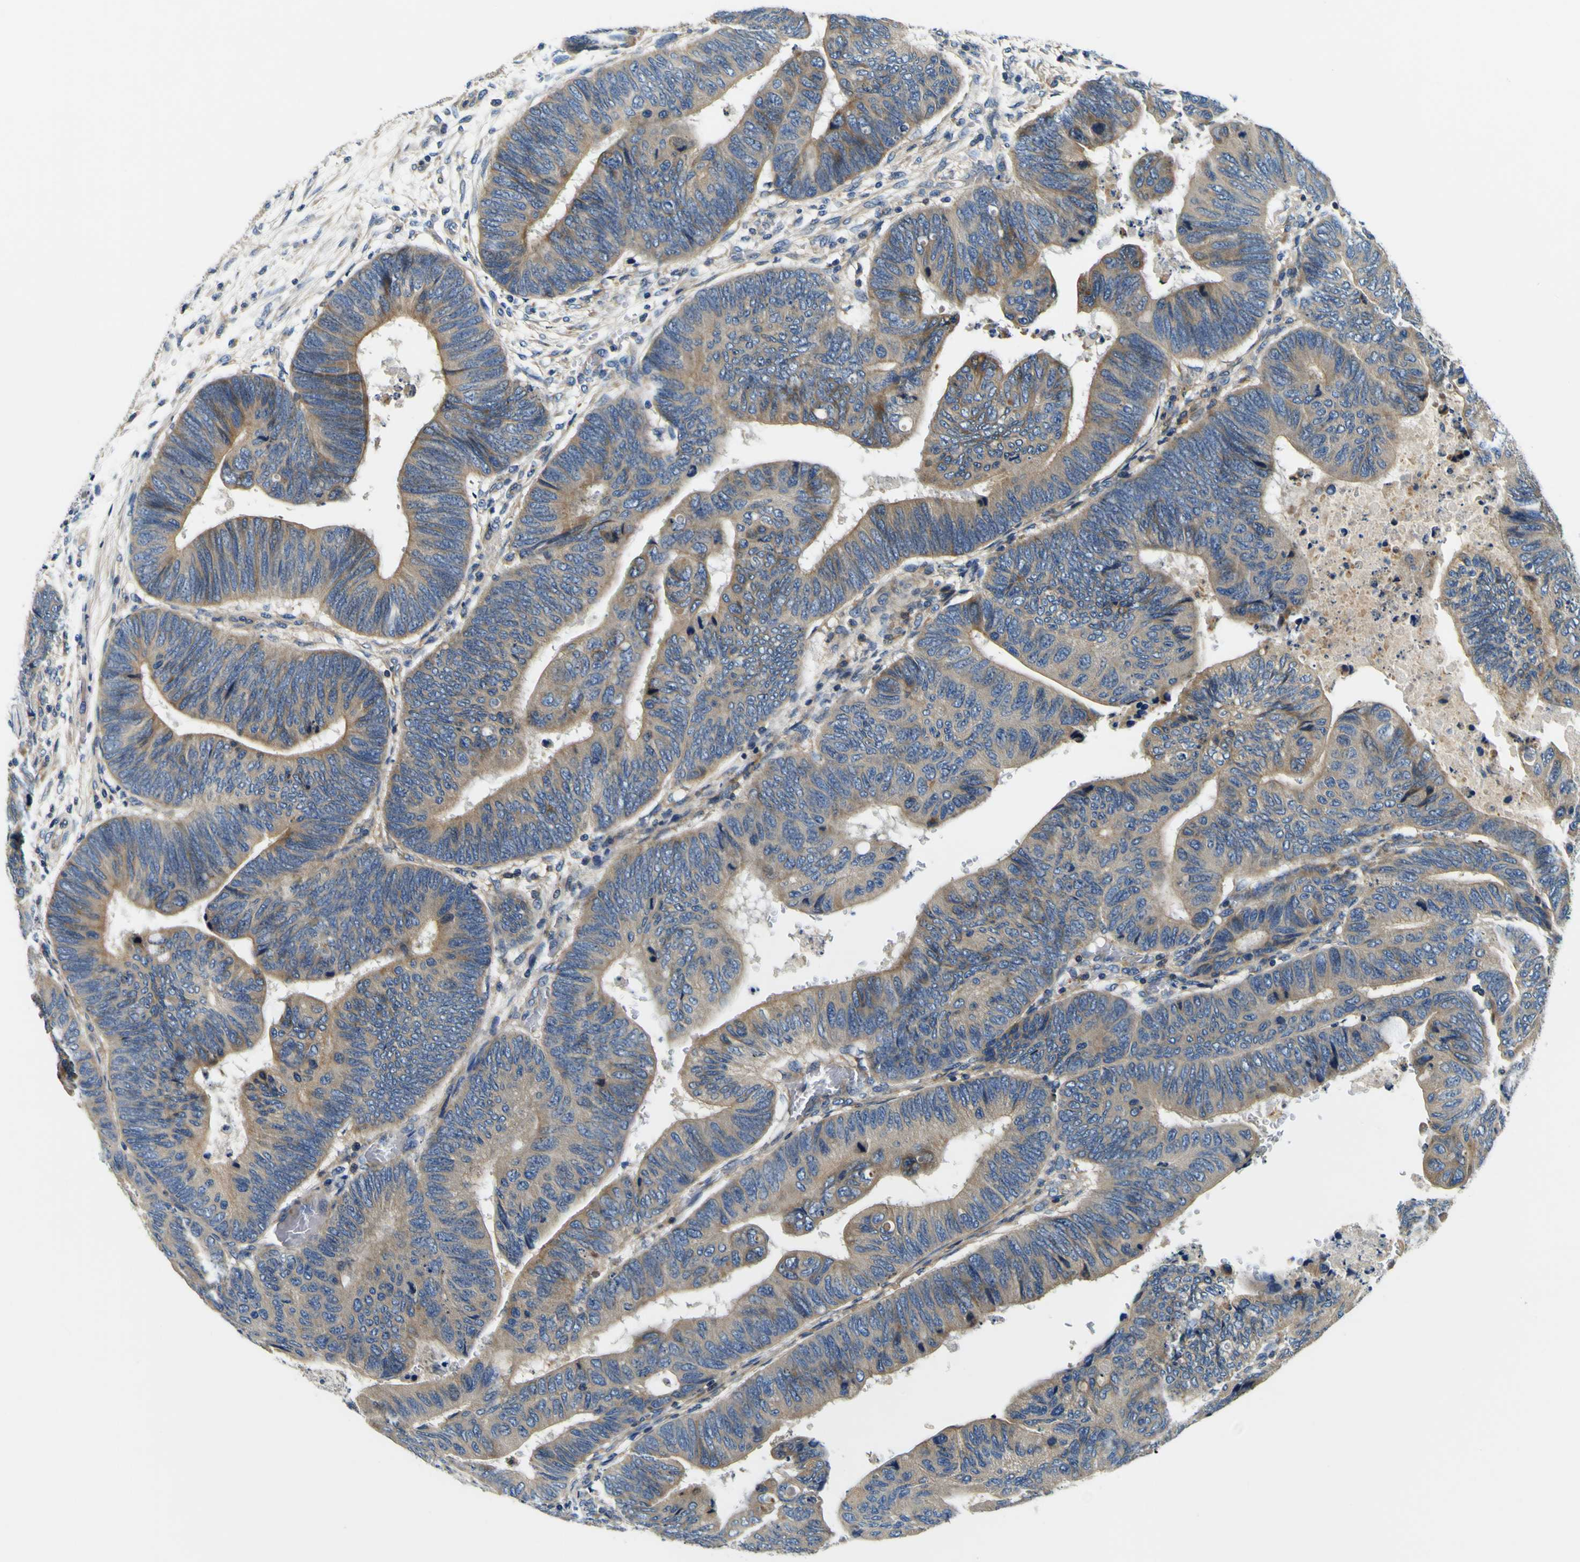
{"staining": {"intensity": "moderate", "quantity": ">75%", "location": "cytoplasmic/membranous"}, "tissue": "colorectal cancer", "cell_type": "Tumor cells", "image_type": "cancer", "snomed": [{"axis": "morphology", "description": "Normal tissue, NOS"}, {"axis": "morphology", "description": "Adenocarcinoma, NOS"}, {"axis": "topography", "description": "Rectum"}, {"axis": "topography", "description": "Peripheral nerve tissue"}], "caption": "Immunohistochemical staining of human adenocarcinoma (colorectal) displays moderate cytoplasmic/membranous protein expression in approximately >75% of tumor cells.", "gene": "CLSTN1", "patient": {"sex": "male", "age": 92}}